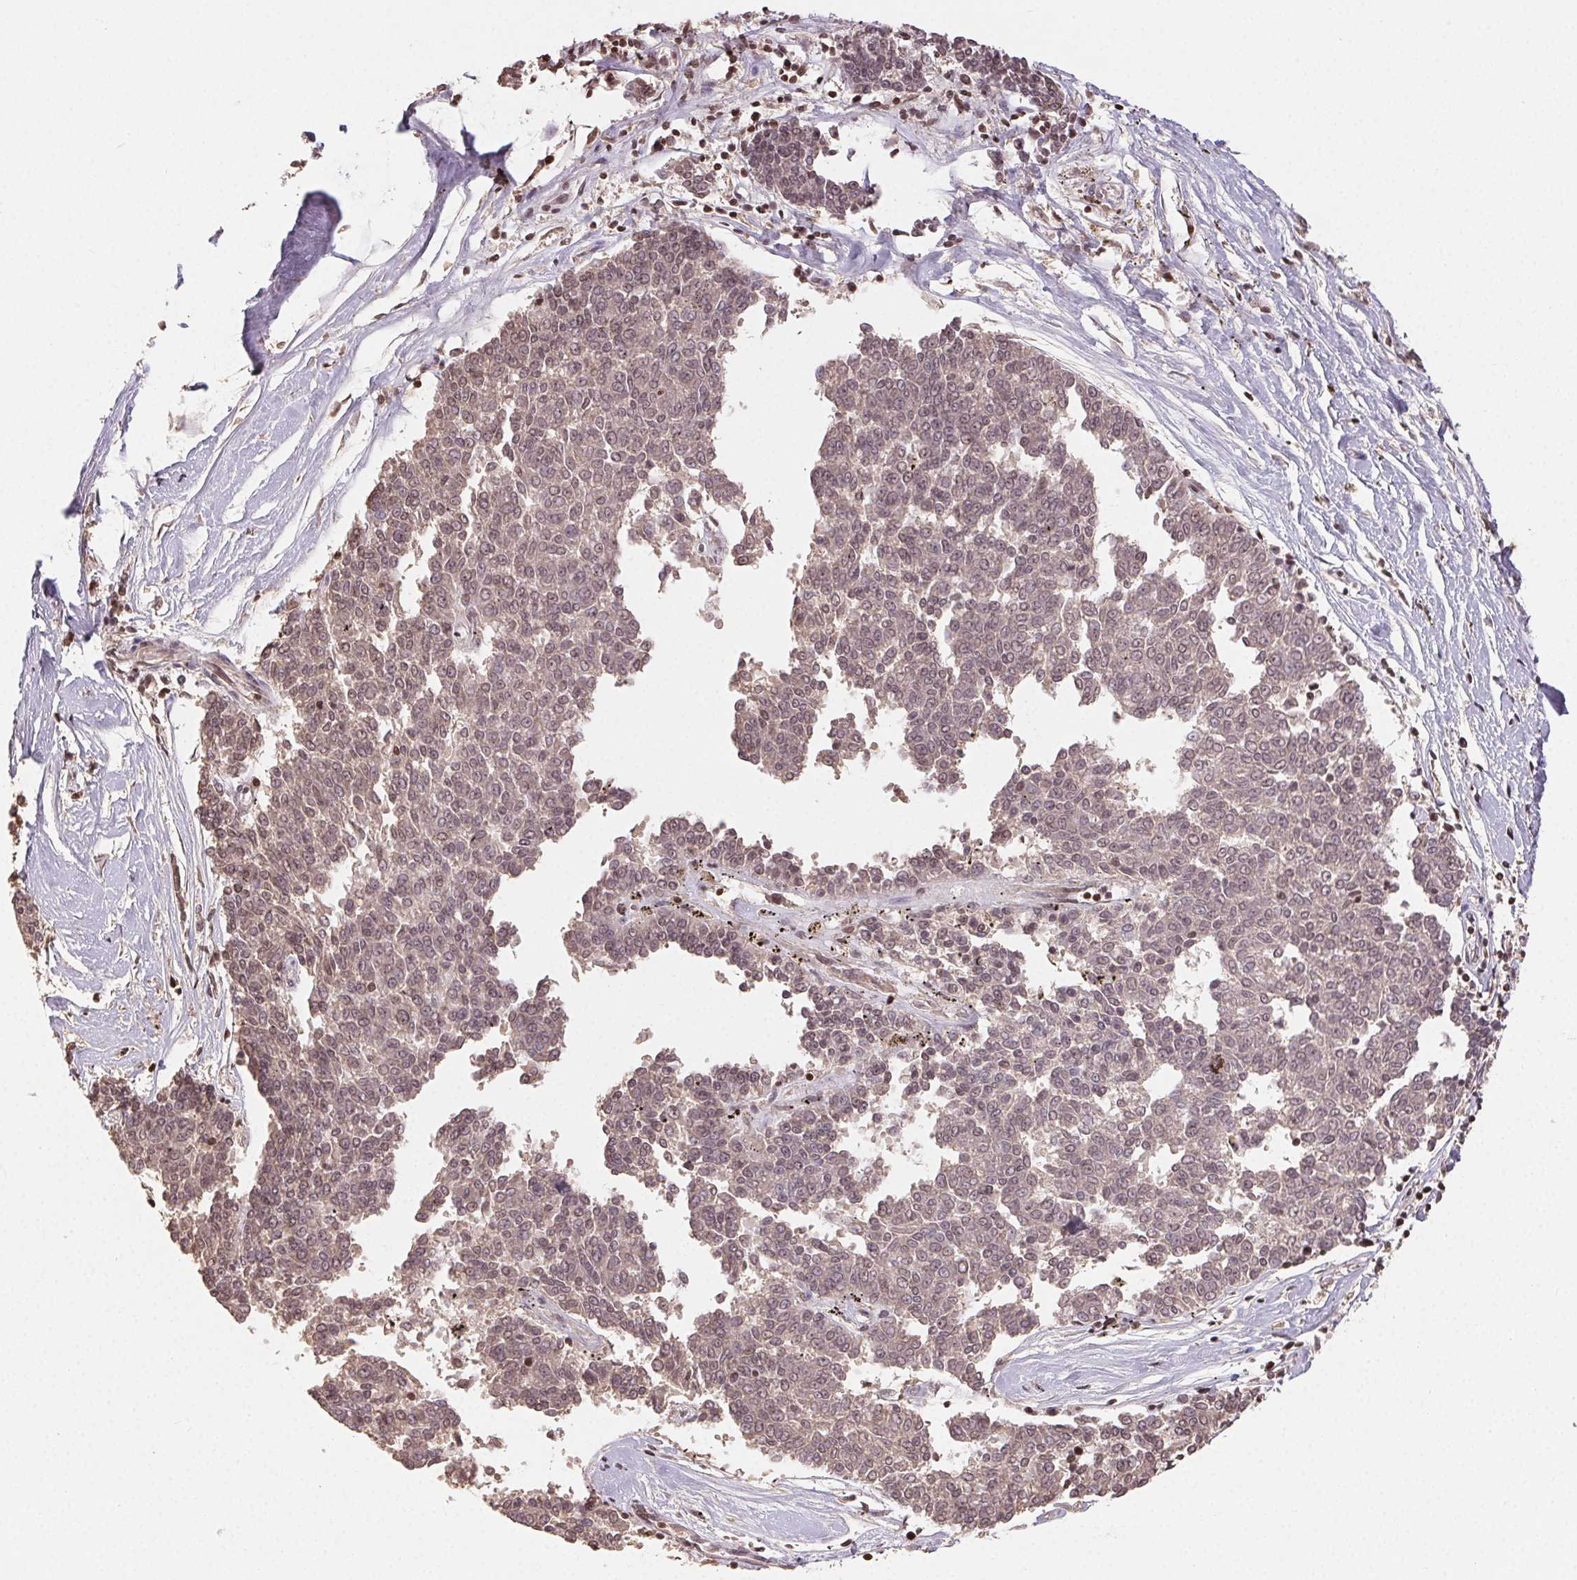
{"staining": {"intensity": "moderate", "quantity": ">75%", "location": "cytoplasmic/membranous,nuclear"}, "tissue": "melanoma", "cell_type": "Tumor cells", "image_type": "cancer", "snomed": [{"axis": "morphology", "description": "Malignant melanoma, NOS"}, {"axis": "topography", "description": "Skin"}], "caption": "Melanoma stained for a protein displays moderate cytoplasmic/membranous and nuclear positivity in tumor cells. The staining was performed using DAB to visualize the protein expression in brown, while the nuclei were stained in blue with hematoxylin (Magnification: 20x).", "gene": "MAPKAPK2", "patient": {"sex": "female", "age": 72}}